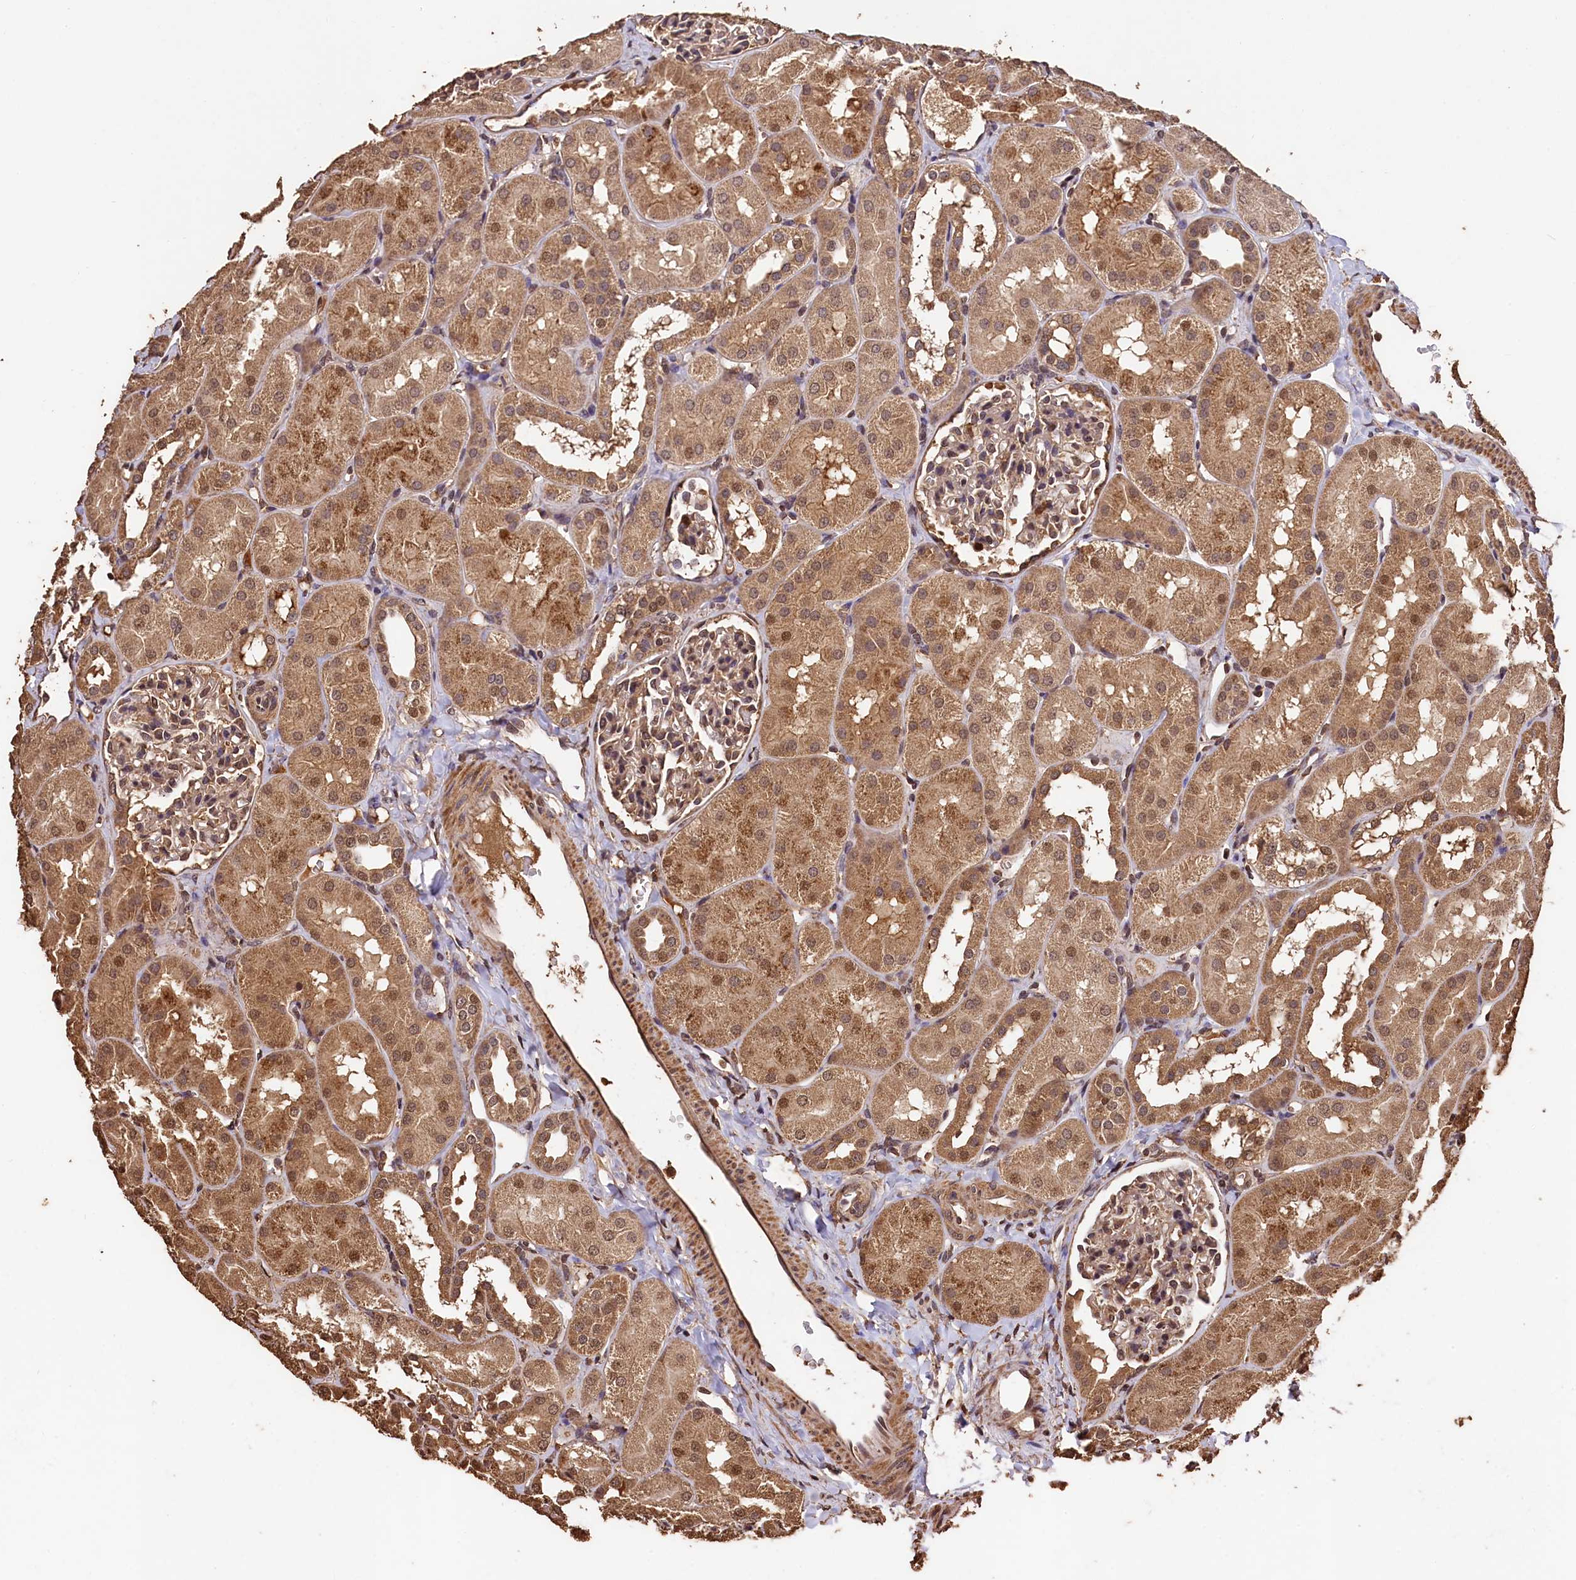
{"staining": {"intensity": "moderate", "quantity": "25%-75%", "location": "nuclear"}, "tissue": "kidney", "cell_type": "Cells in glomeruli", "image_type": "normal", "snomed": [{"axis": "morphology", "description": "Normal tissue, NOS"}, {"axis": "topography", "description": "Kidney"}, {"axis": "topography", "description": "Urinary bladder"}], "caption": "Human kidney stained with a brown dye reveals moderate nuclear positive expression in about 25%-75% of cells in glomeruli.", "gene": "CEP57L1", "patient": {"sex": "male", "age": 16}}